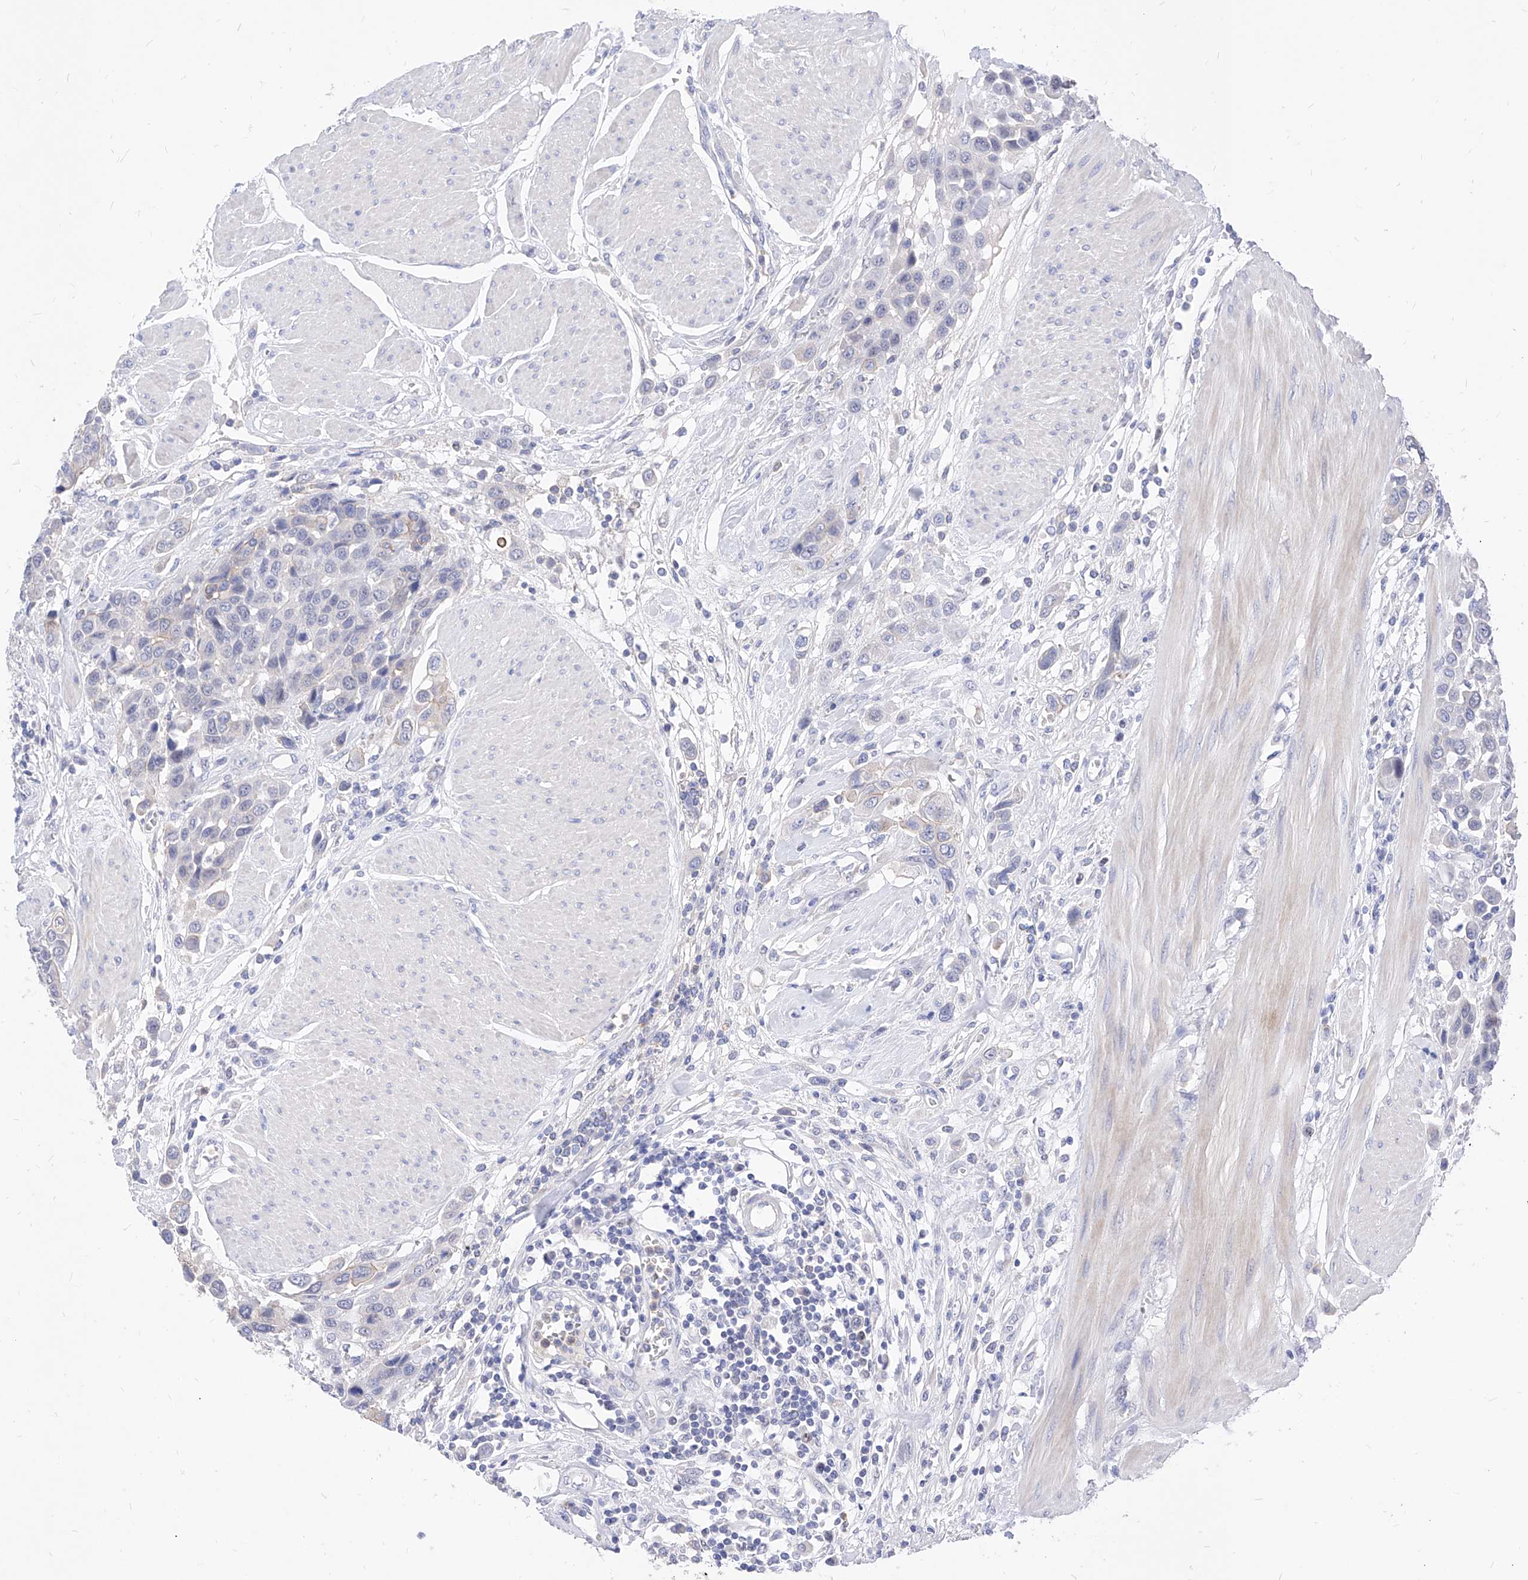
{"staining": {"intensity": "negative", "quantity": "none", "location": "none"}, "tissue": "urothelial cancer", "cell_type": "Tumor cells", "image_type": "cancer", "snomed": [{"axis": "morphology", "description": "Urothelial carcinoma, High grade"}, {"axis": "topography", "description": "Urinary bladder"}], "caption": "Urothelial carcinoma (high-grade) was stained to show a protein in brown. There is no significant staining in tumor cells.", "gene": "VAX1", "patient": {"sex": "male", "age": 50}}